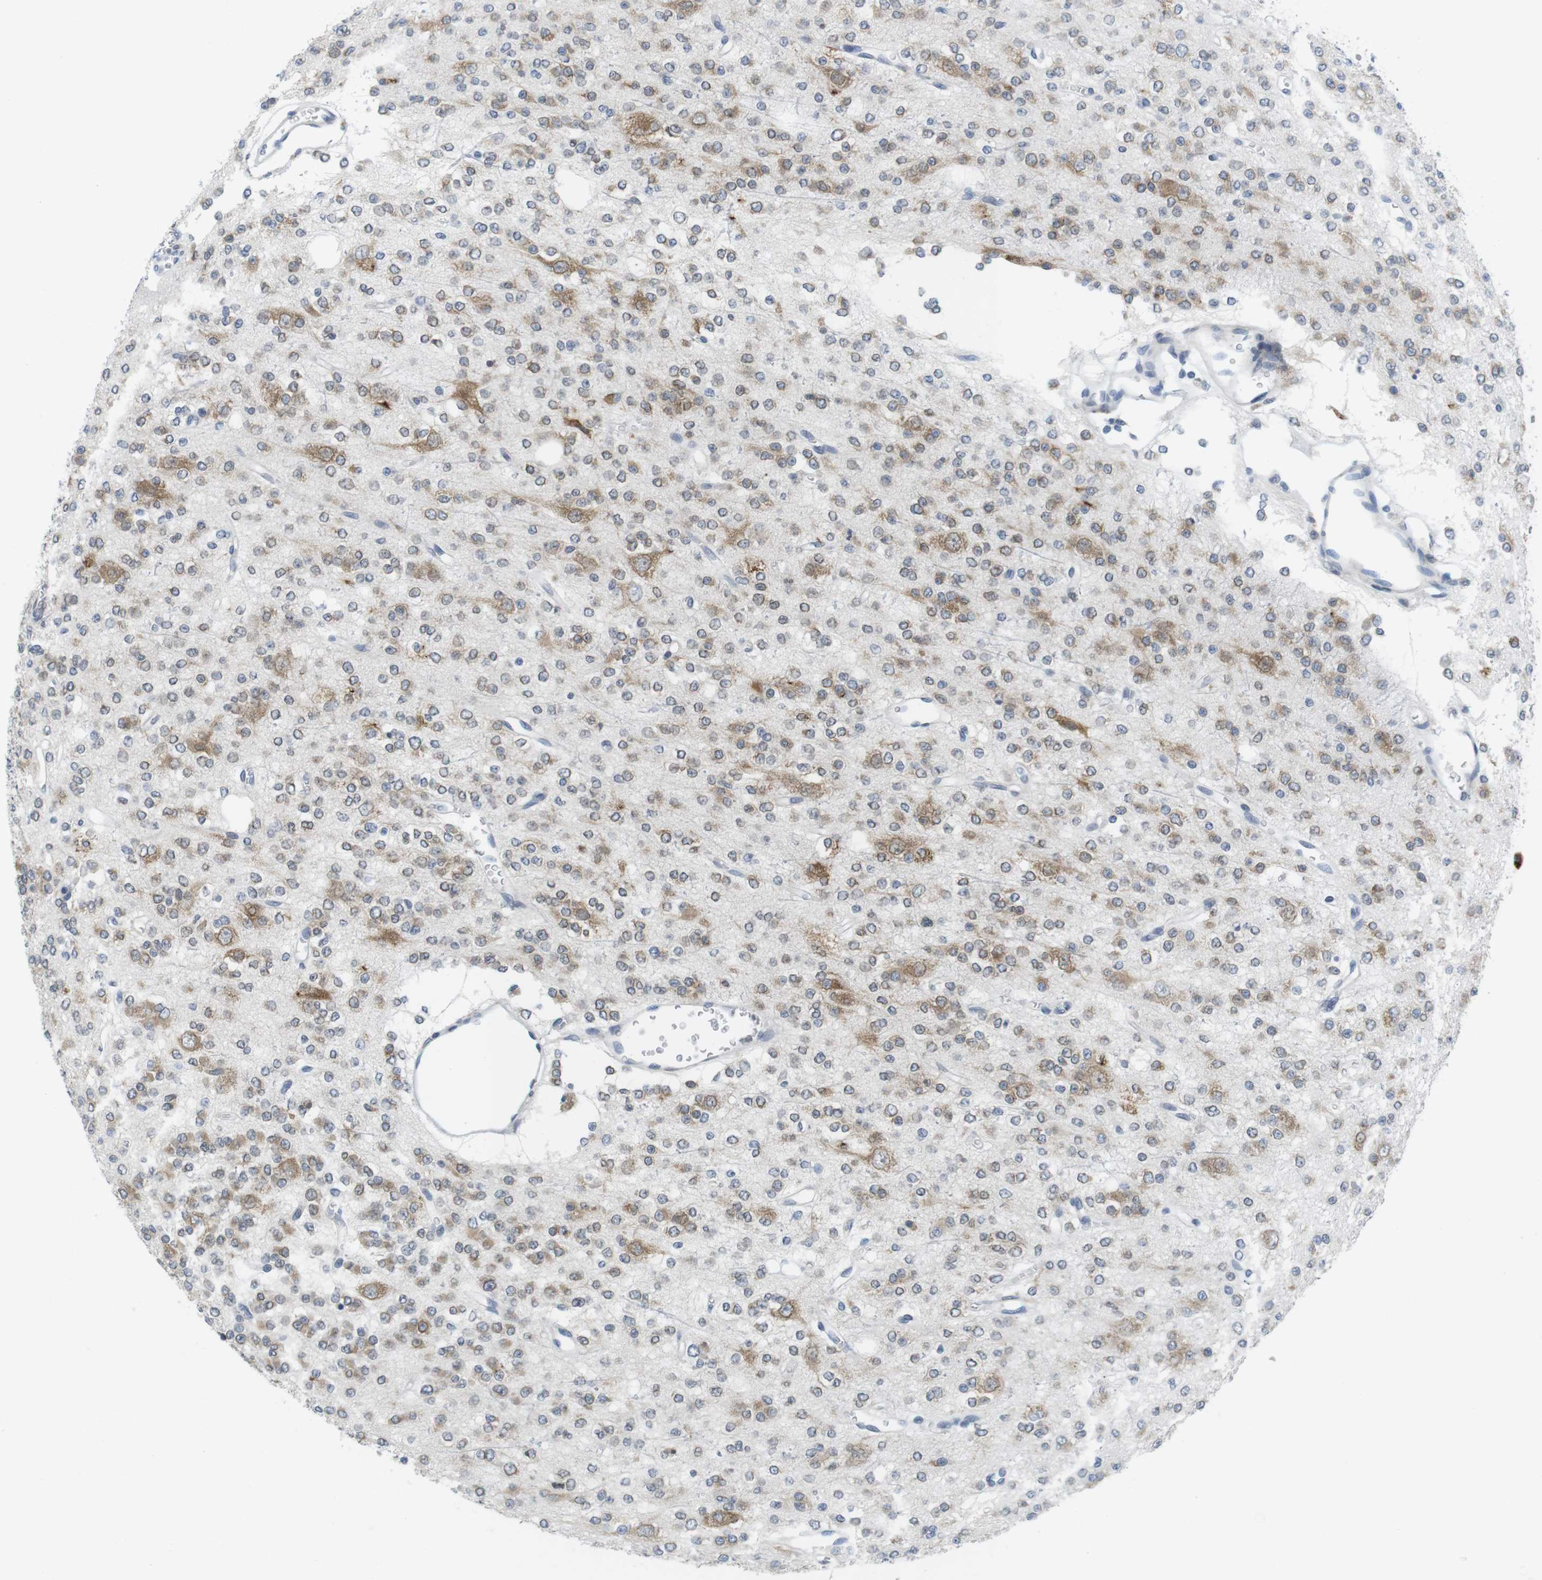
{"staining": {"intensity": "moderate", "quantity": "<25%", "location": "cytoplasmic/membranous"}, "tissue": "glioma", "cell_type": "Tumor cells", "image_type": "cancer", "snomed": [{"axis": "morphology", "description": "Glioma, malignant, Low grade"}, {"axis": "topography", "description": "Brain"}], "caption": "Tumor cells exhibit low levels of moderate cytoplasmic/membranous expression in approximately <25% of cells in low-grade glioma (malignant). (Brightfield microscopy of DAB IHC at high magnification).", "gene": "ERGIC3", "patient": {"sex": "male", "age": 38}}